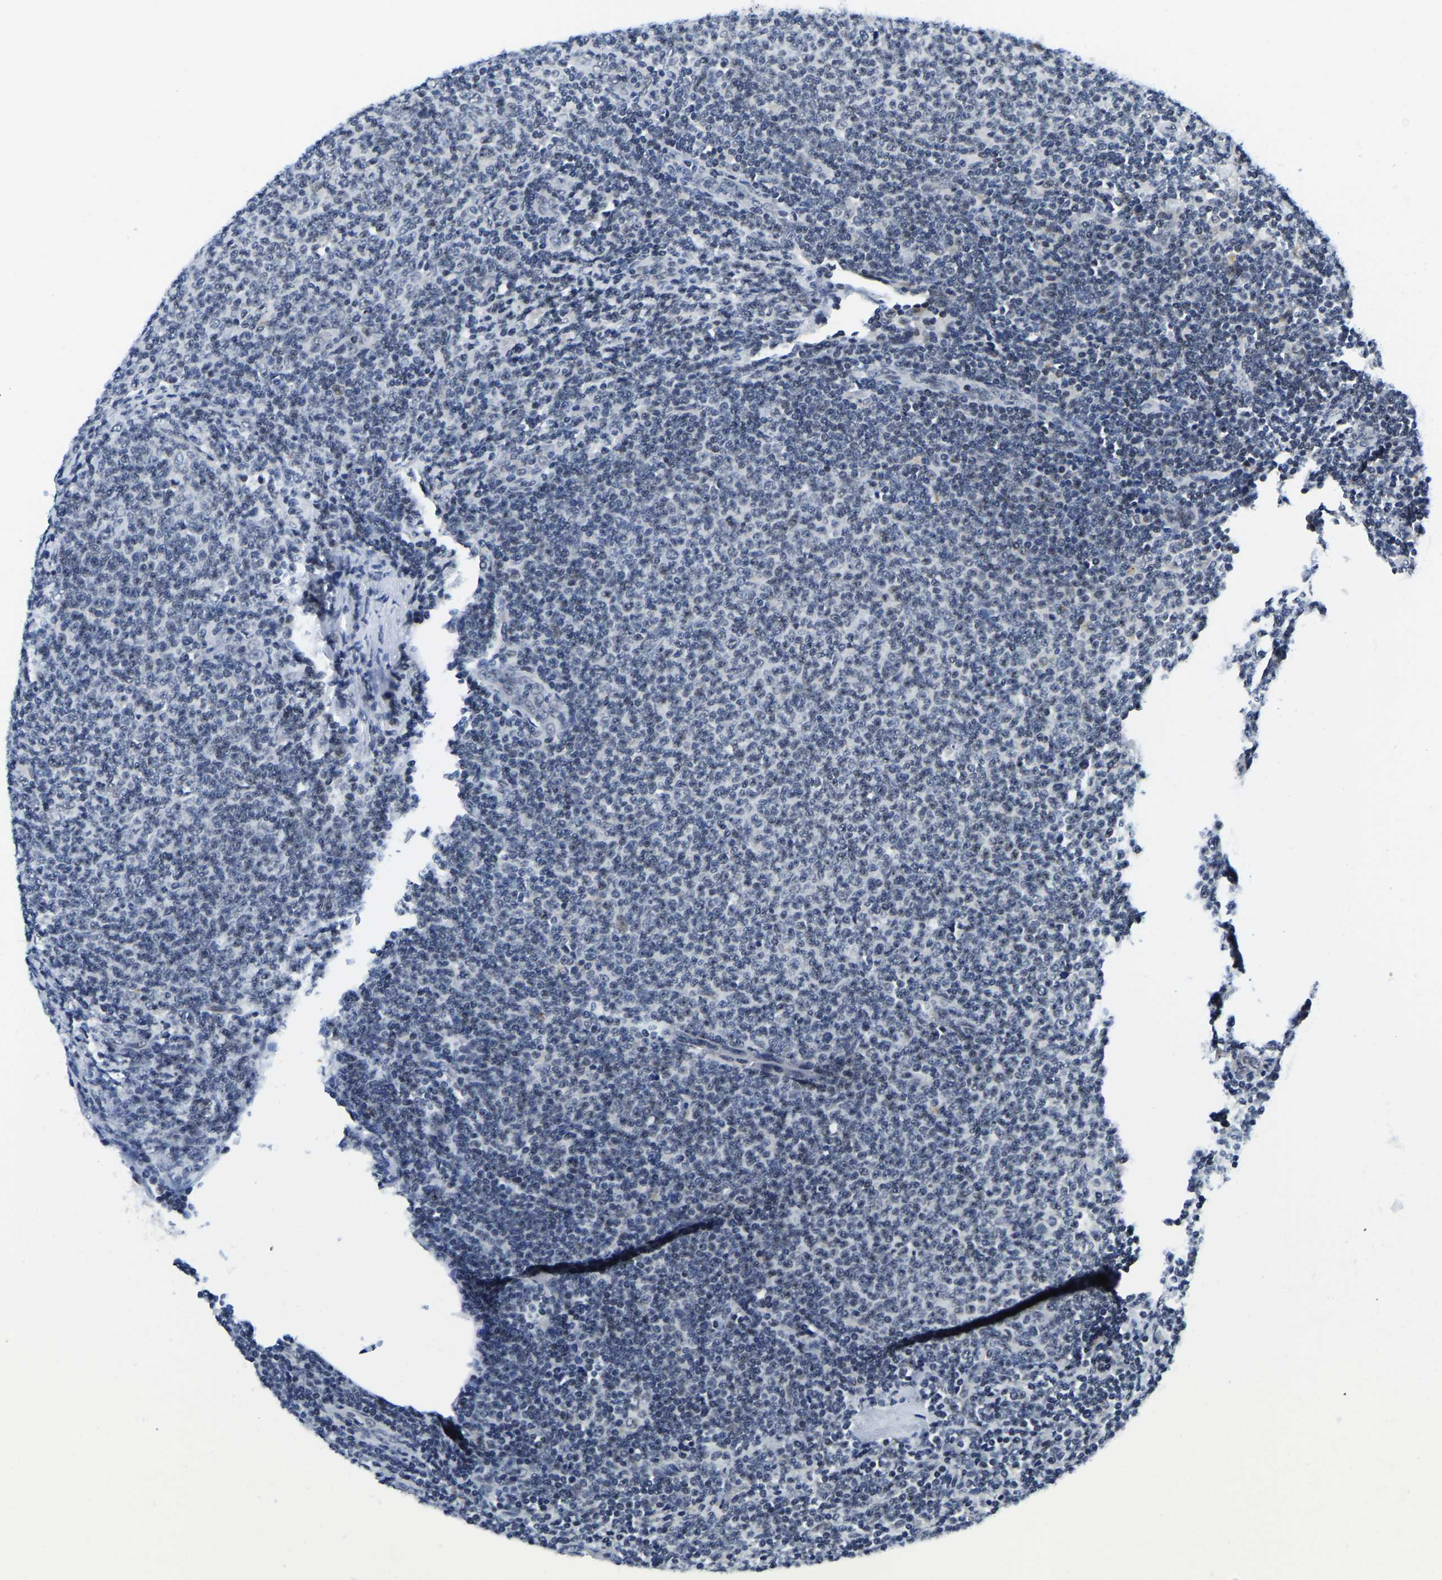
{"staining": {"intensity": "negative", "quantity": "none", "location": "none"}, "tissue": "lymphoma", "cell_type": "Tumor cells", "image_type": "cancer", "snomed": [{"axis": "morphology", "description": "Malignant lymphoma, non-Hodgkin's type, Low grade"}, {"axis": "topography", "description": "Lymph node"}], "caption": "Tumor cells are negative for protein expression in human lymphoma.", "gene": "POLDIP3", "patient": {"sex": "male", "age": 66}}